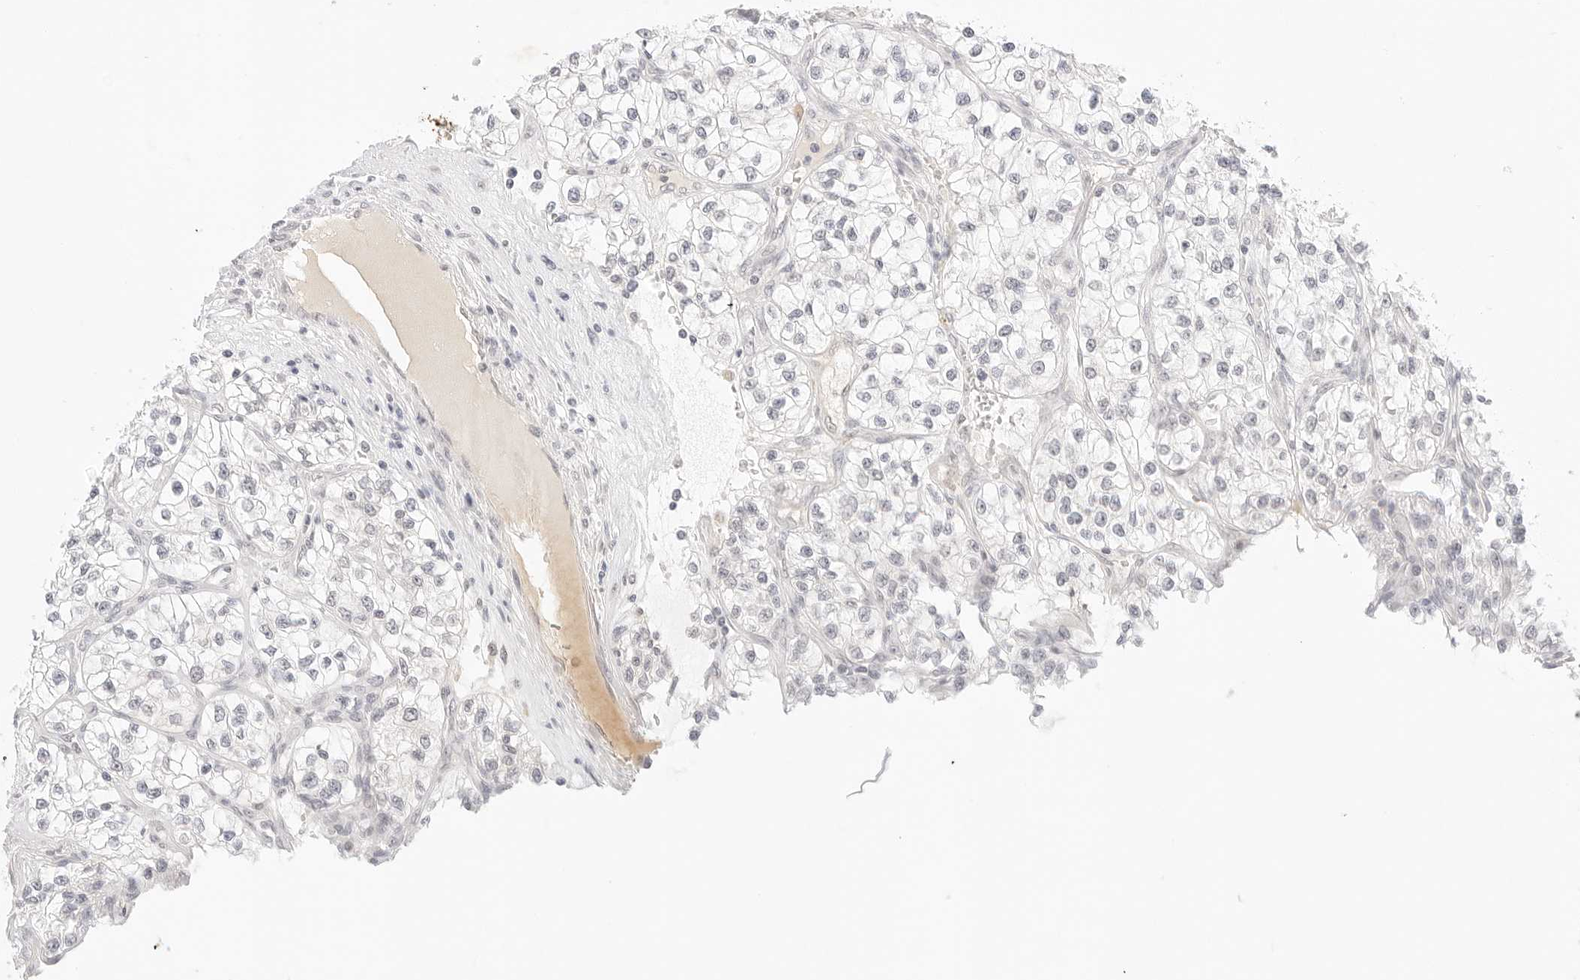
{"staining": {"intensity": "negative", "quantity": "none", "location": "none"}, "tissue": "renal cancer", "cell_type": "Tumor cells", "image_type": "cancer", "snomed": [{"axis": "morphology", "description": "Adenocarcinoma, NOS"}, {"axis": "topography", "description": "Kidney"}], "caption": "Renal cancer (adenocarcinoma) stained for a protein using immunohistochemistry (IHC) exhibits no expression tumor cells.", "gene": "XKR4", "patient": {"sex": "female", "age": 57}}